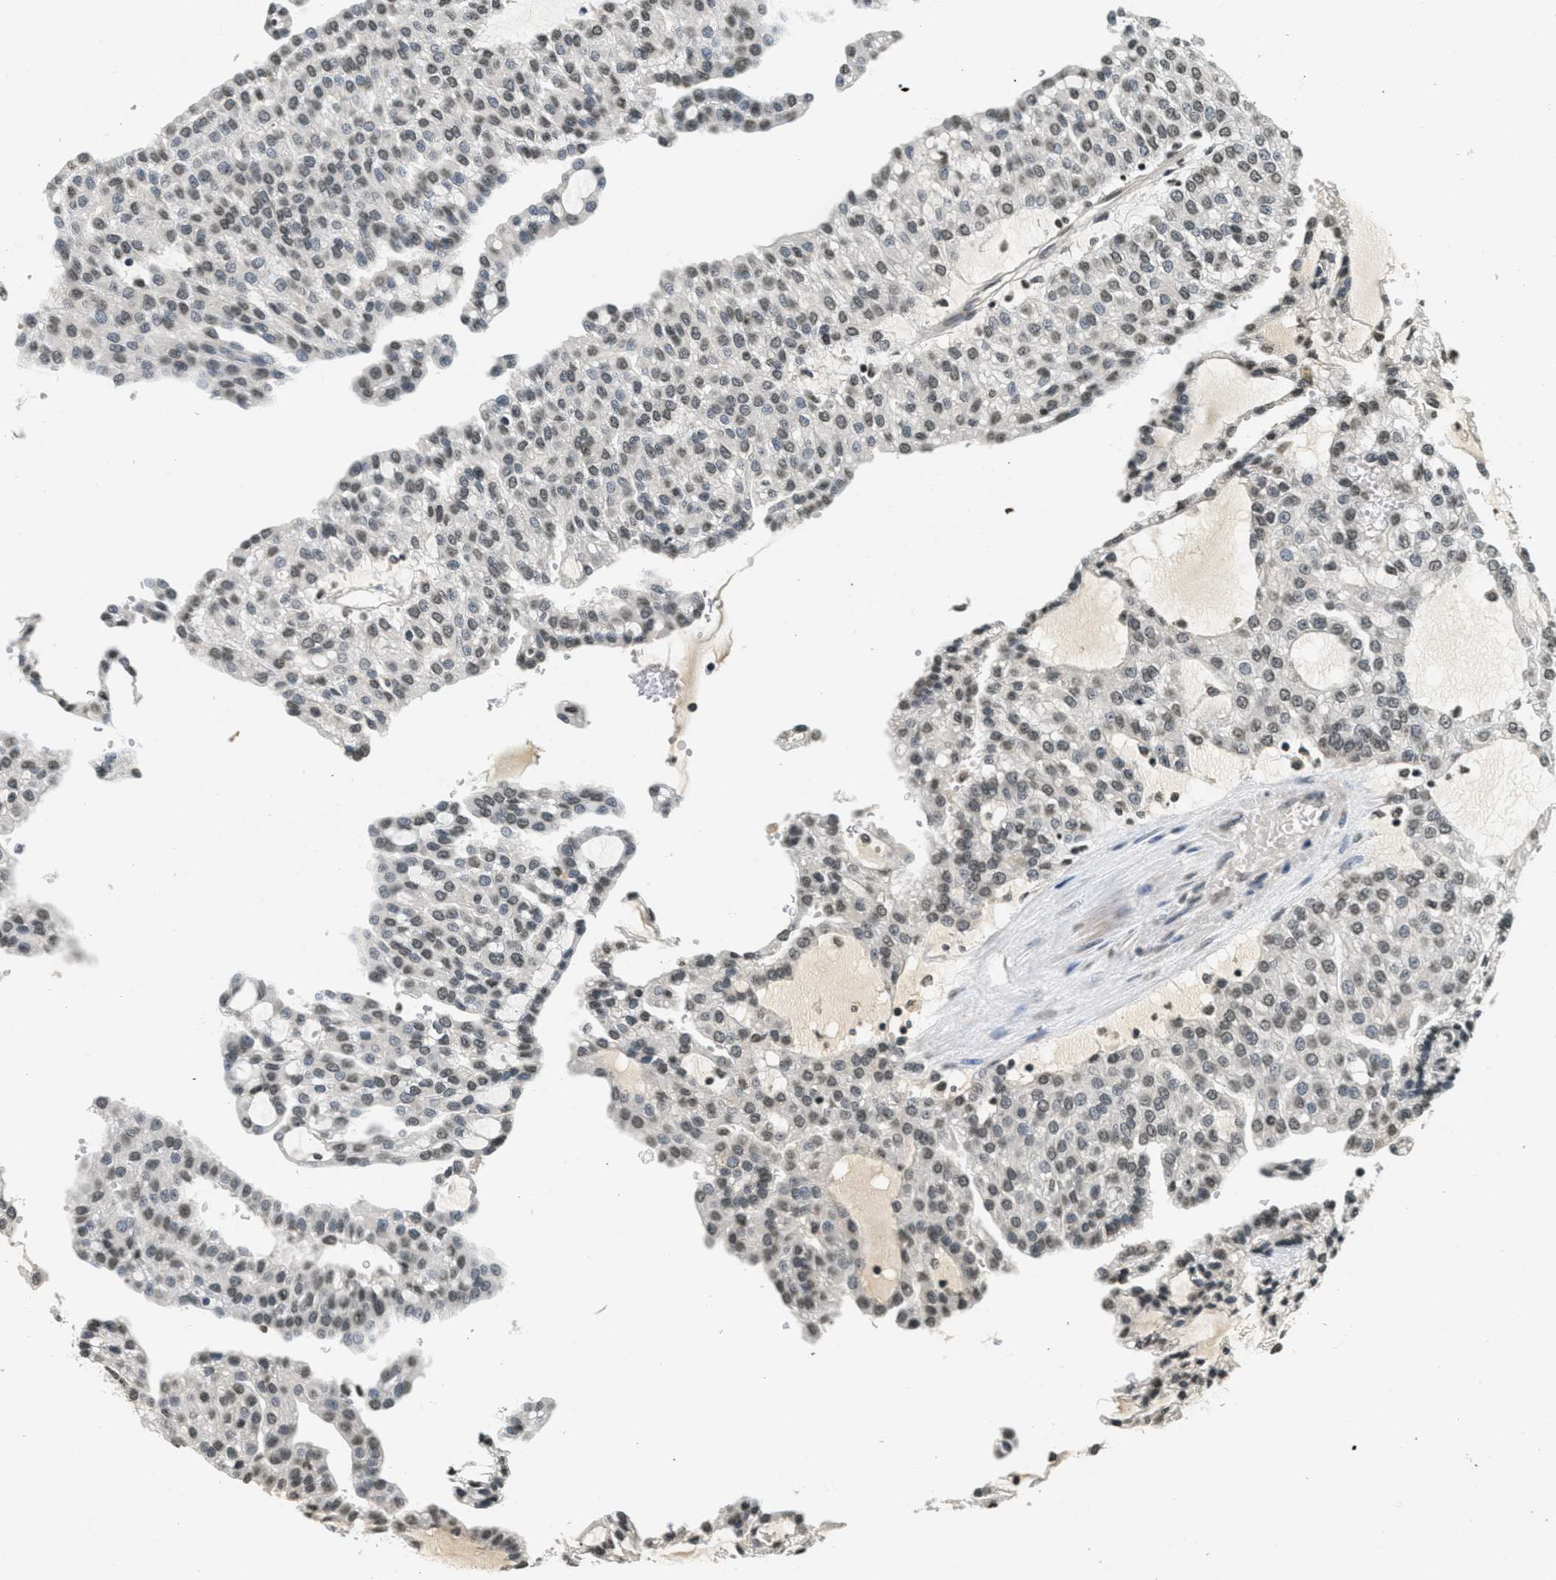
{"staining": {"intensity": "moderate", "quantity": "25%-75%", "location": "nuclear"}, "tissue": "renal cancer", "cell_type": "Tumor cells", "image_type": "cancer", "snomed": [{"axis": "morphology", "description": "Adenocarcinoma, NOS"}, {"axis": "topography", "description": "Kidney"}], "caption": "Moderate nuclear staining is present in approximately 25%-75% of tumor cells in renal adenocarcinoma. The protein of interest is stained brown, and the nuclei are stained in blue (DAB (3,3'-diaminobenzidine) IHC with brightfield microscopy, high magnification).", "gene": "LDB2", "patient": {"sex": "male", "age": 63}}